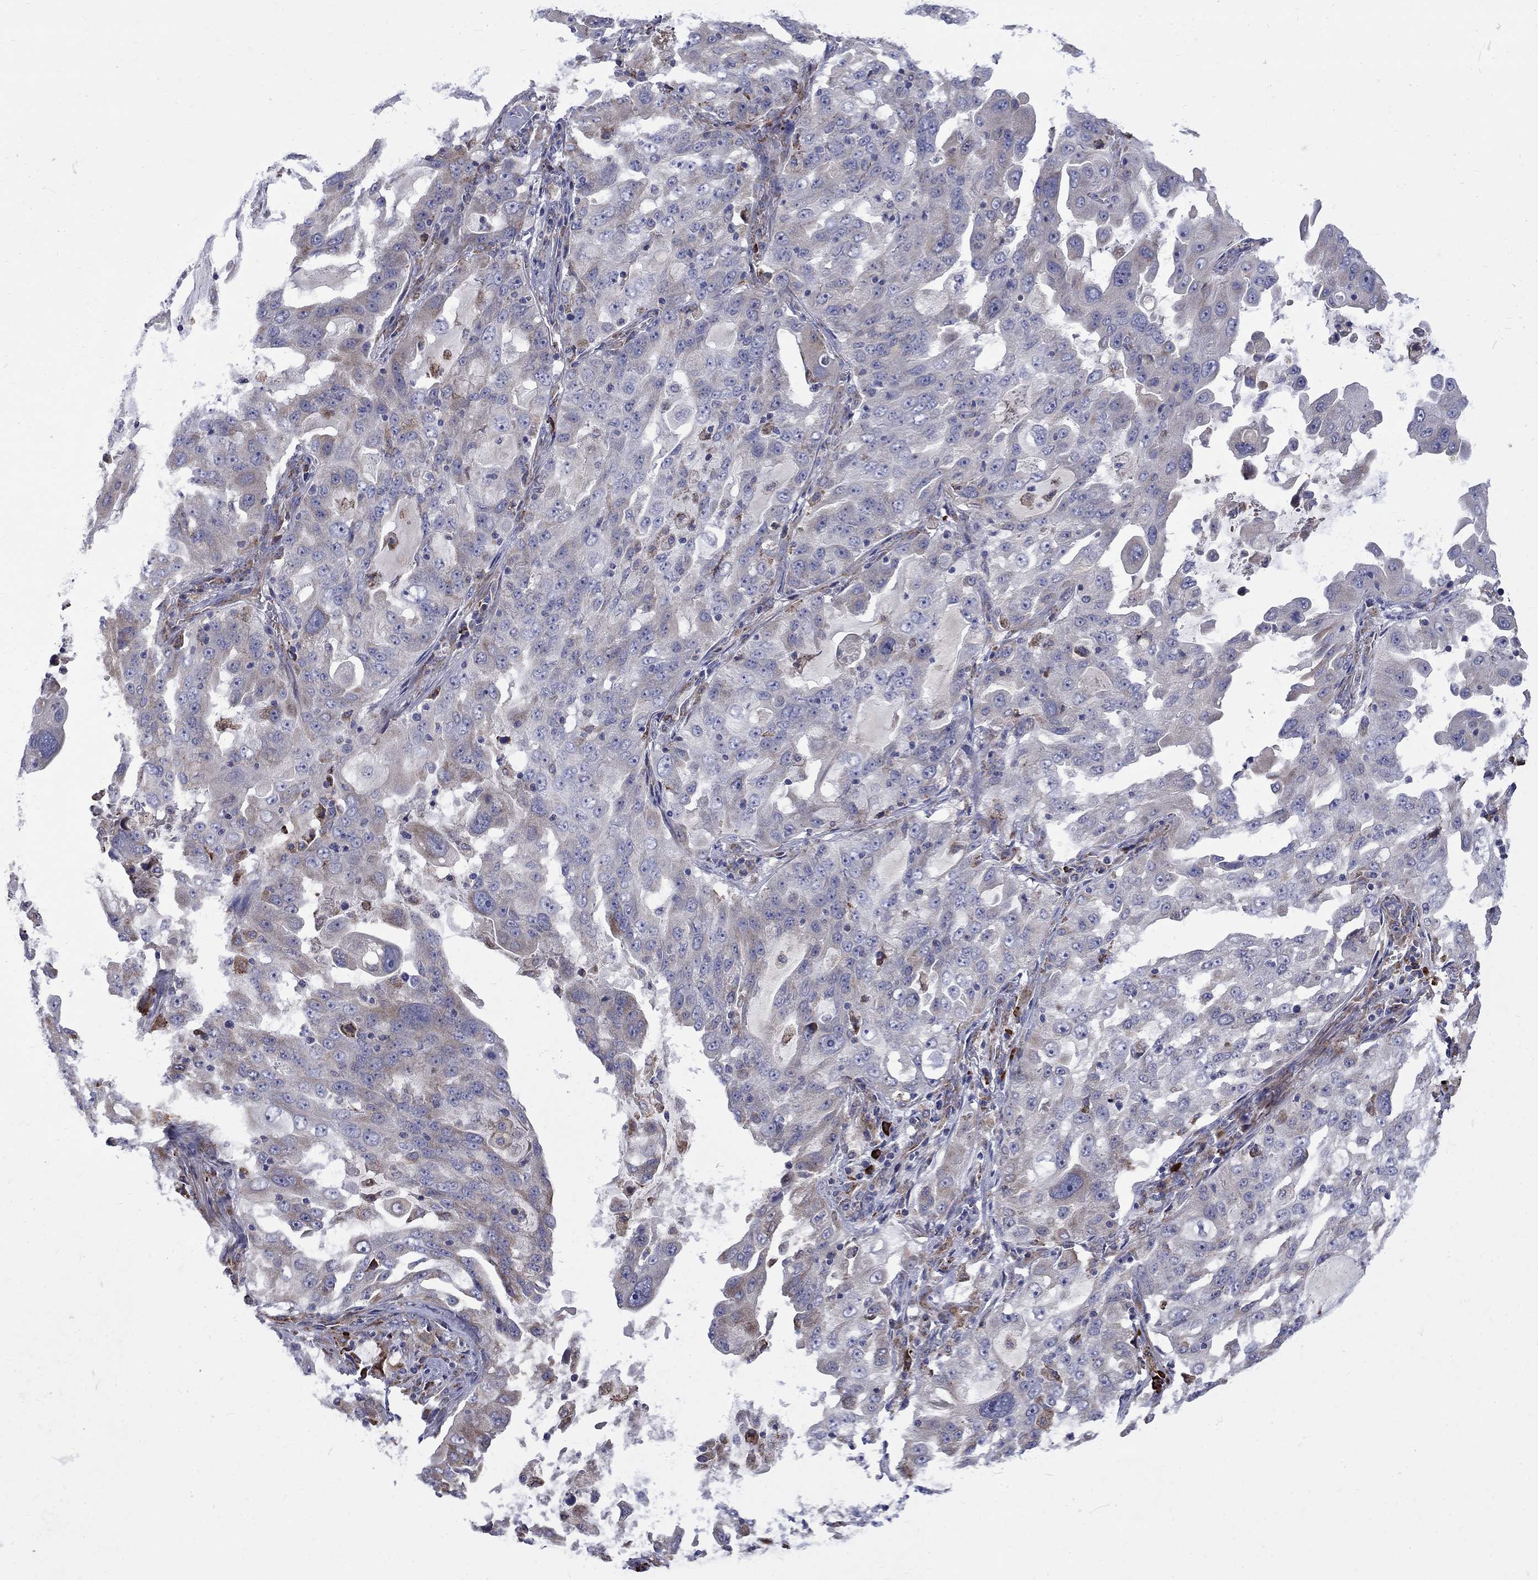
{"staining": {"intensity": "weak", "quantity": "<25%", "location": "cytoplasmic/membranous"}, "tissue": "lung cancer", "cell_type": "Tumor cells", "image_type": "cancer", "snomed": [{"axis": "morphology", "description": "Adenocarcinoma, NOS"}, {"axis": "topography", "description": "Lung"}], "caption": "An image of lung cancer (adenocarcinoma) stained for a protein reveals no brown staining in tumor cells.", "gene": "ASNS", "patient": {"sex": "female", "age": 61}}